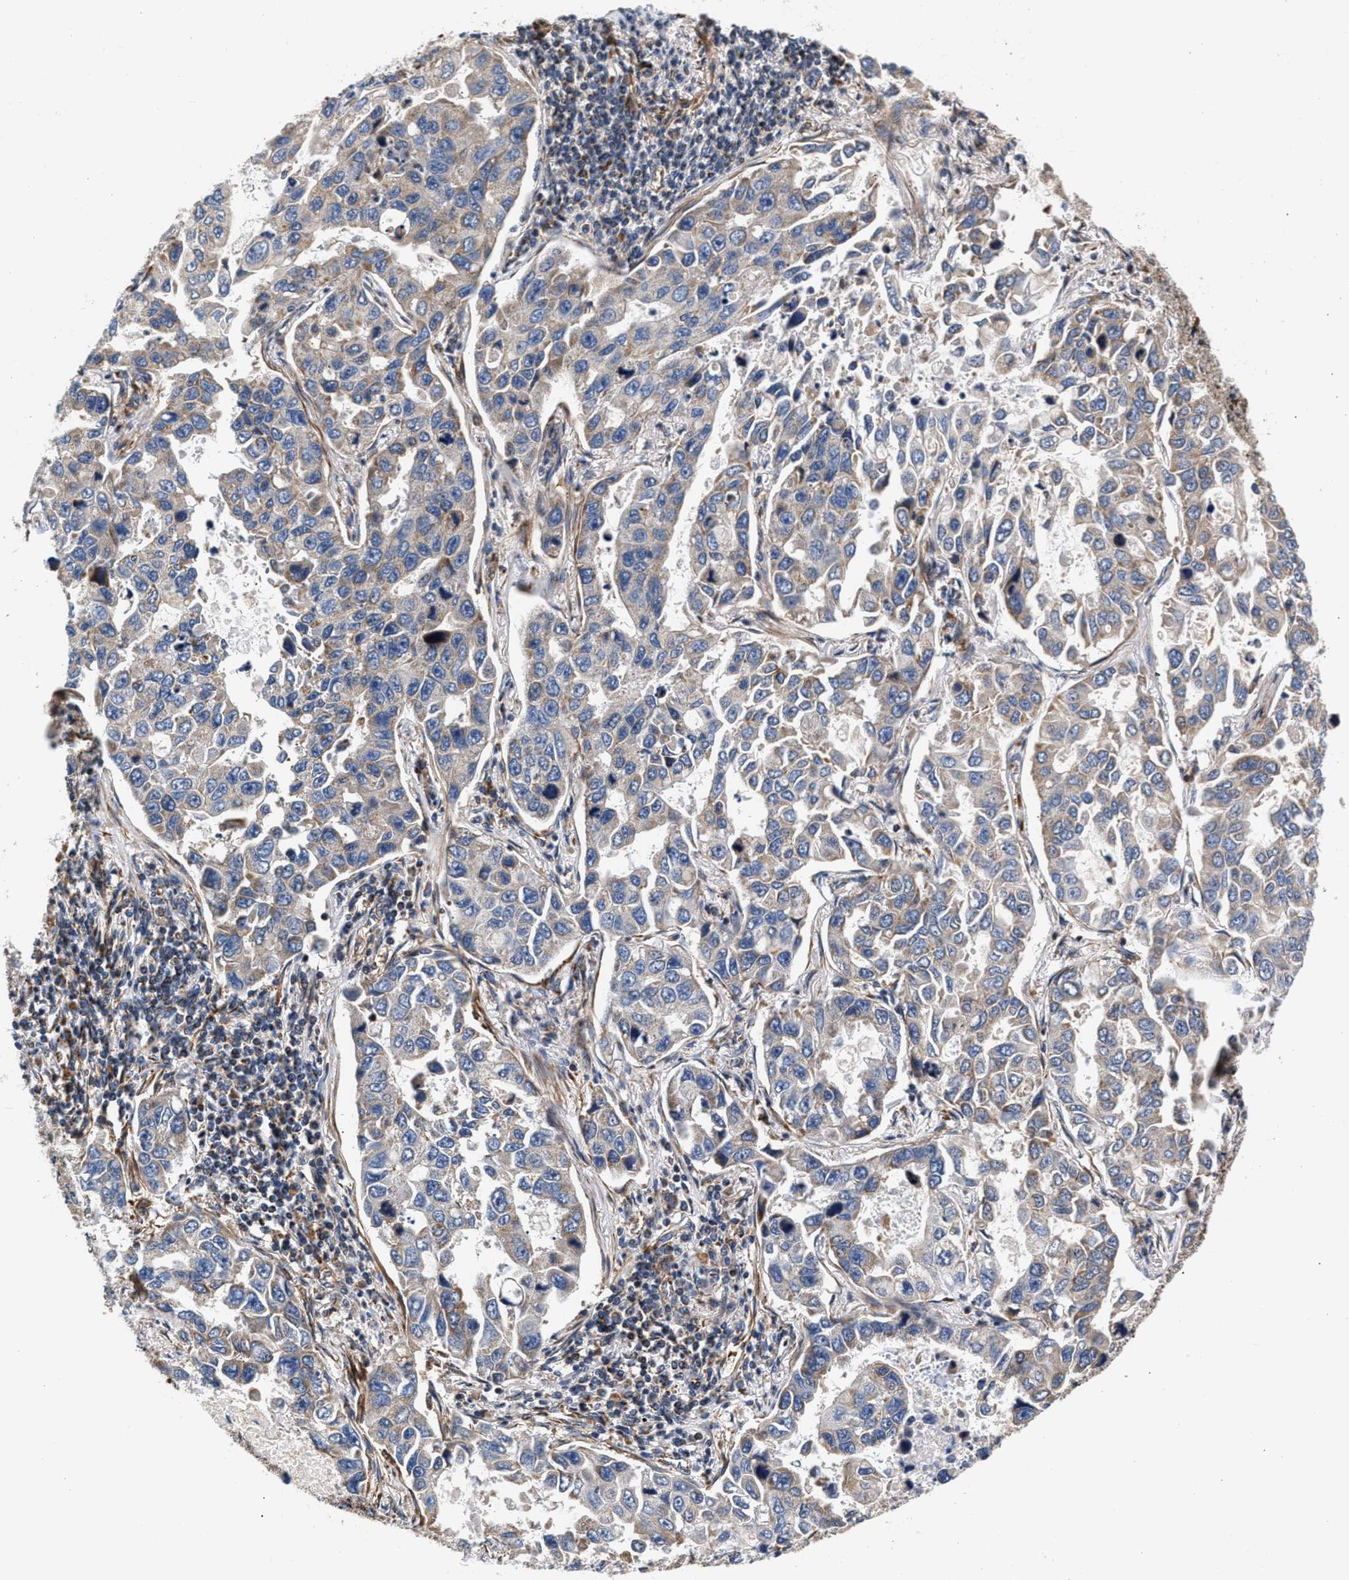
{"staining": {"intensity": "weak", "quantity": "25%-75%", "location": "cytoplasmic/membranous"}, "tissue": "lung cancer", "cell_type": "Tumor cells", "image_type": "cancer", "snomed": [{"axis": "morphology", "description": "Adenocarcinoma, NOS"}, {"axis": "topography", "description": "Lung"}], "caption": "Immunohistochemical staining of human lung cancer (adenocarcinoma) shows weak cytoplasmic/membranous protein expression in approximately 25%-75% of tumor cells.", "gene": "SGK1", "patient": {"sex": "male", "age": 64}}